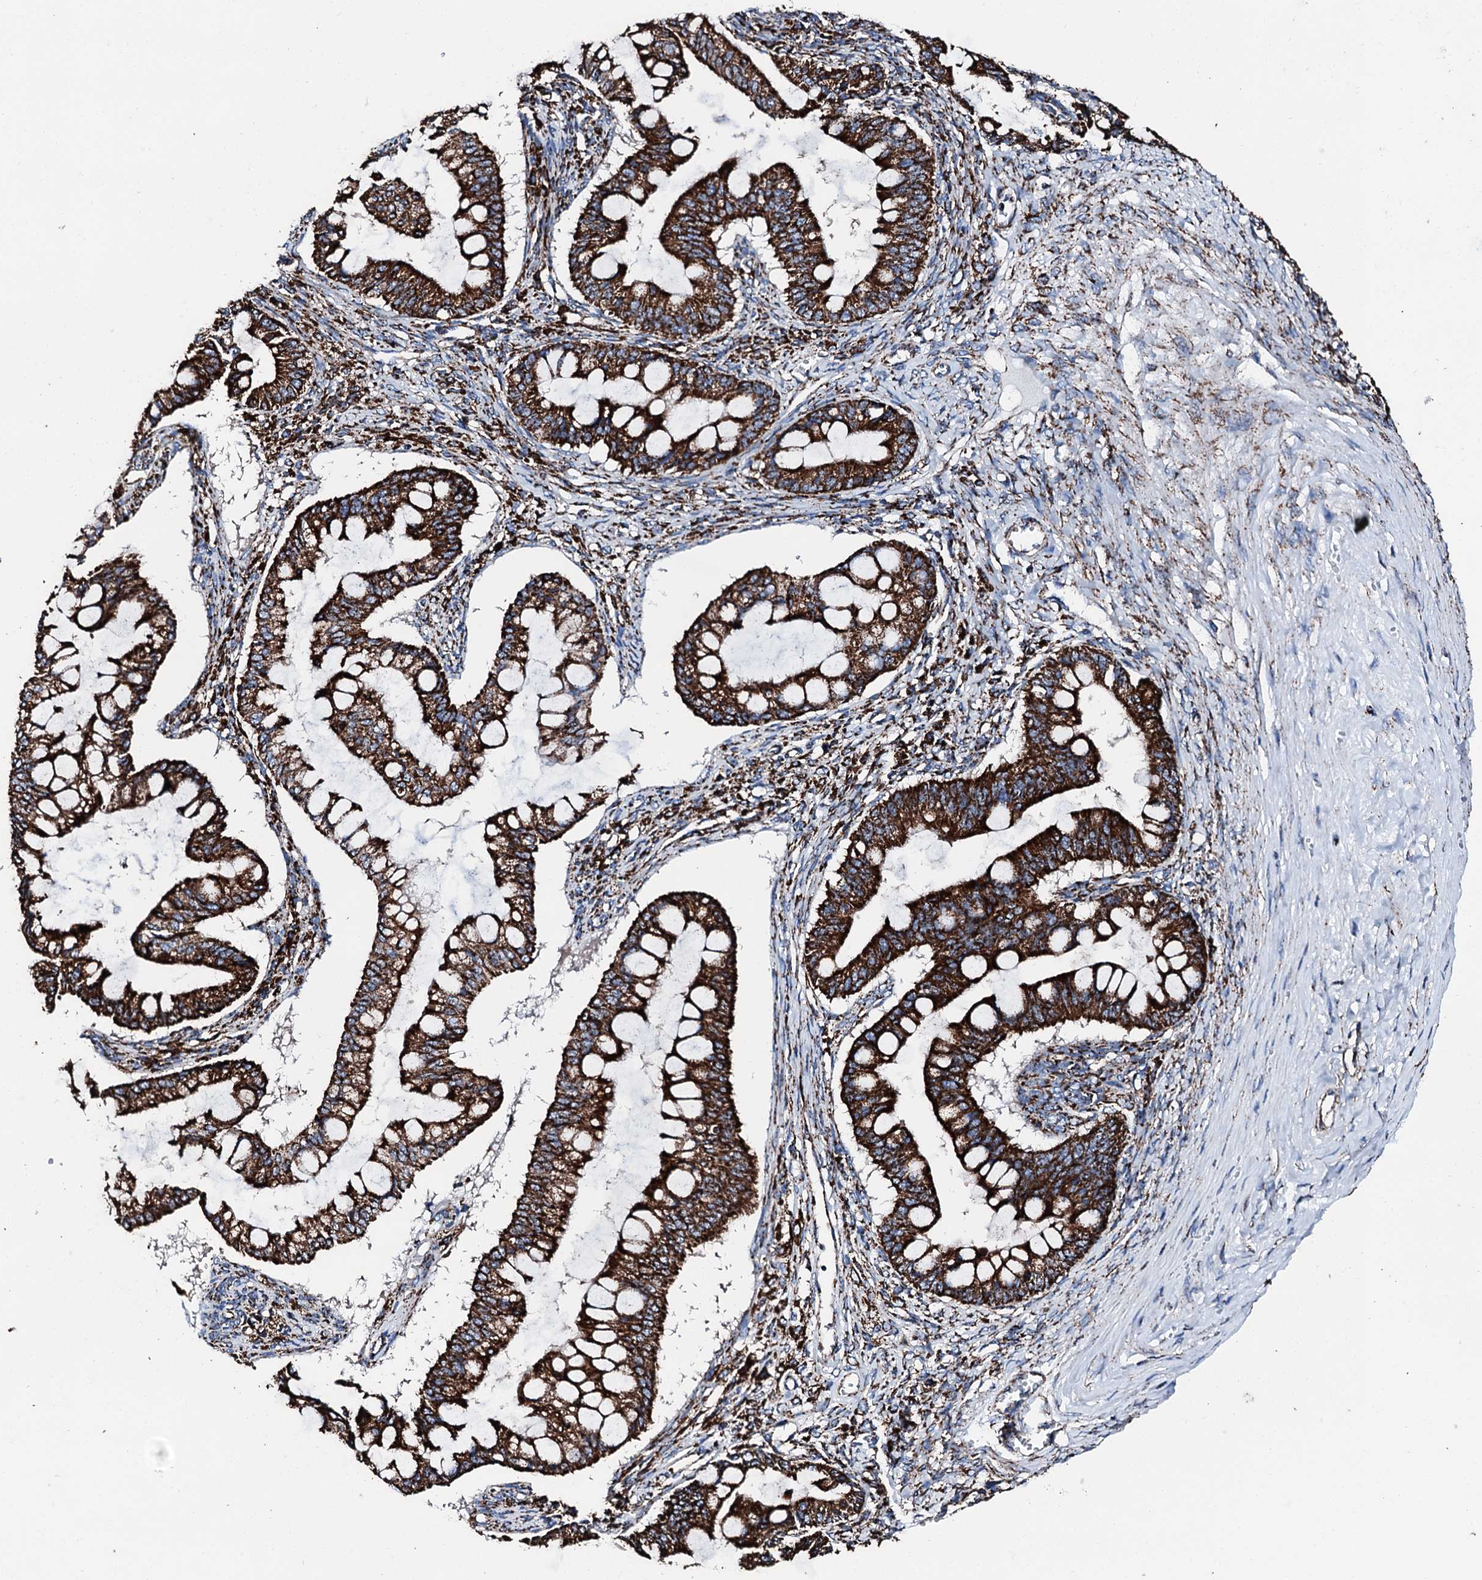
{"staining": {"intensity": "strong", "quantity": ">75%", "location": "cytoplasmic/membranous"}, "tissue": "ovarian cancer", "cell_type": "Tumor cells", "image_type": "cancer", "snomed": [{"axis": "morphology", "description": "Cystadenocarcinoma, mucinous, NOS"}, {"axis": "topography", "description": "Ovary"}], "caption": "There is high levels of strong cytoplasmic/membranous positivity in tumor cells of ovarian cancer, as demonstrated by immunohistochemical staining (brown color).", "gene": "HADH", "patient": {"sex": "female", "age": 73}}